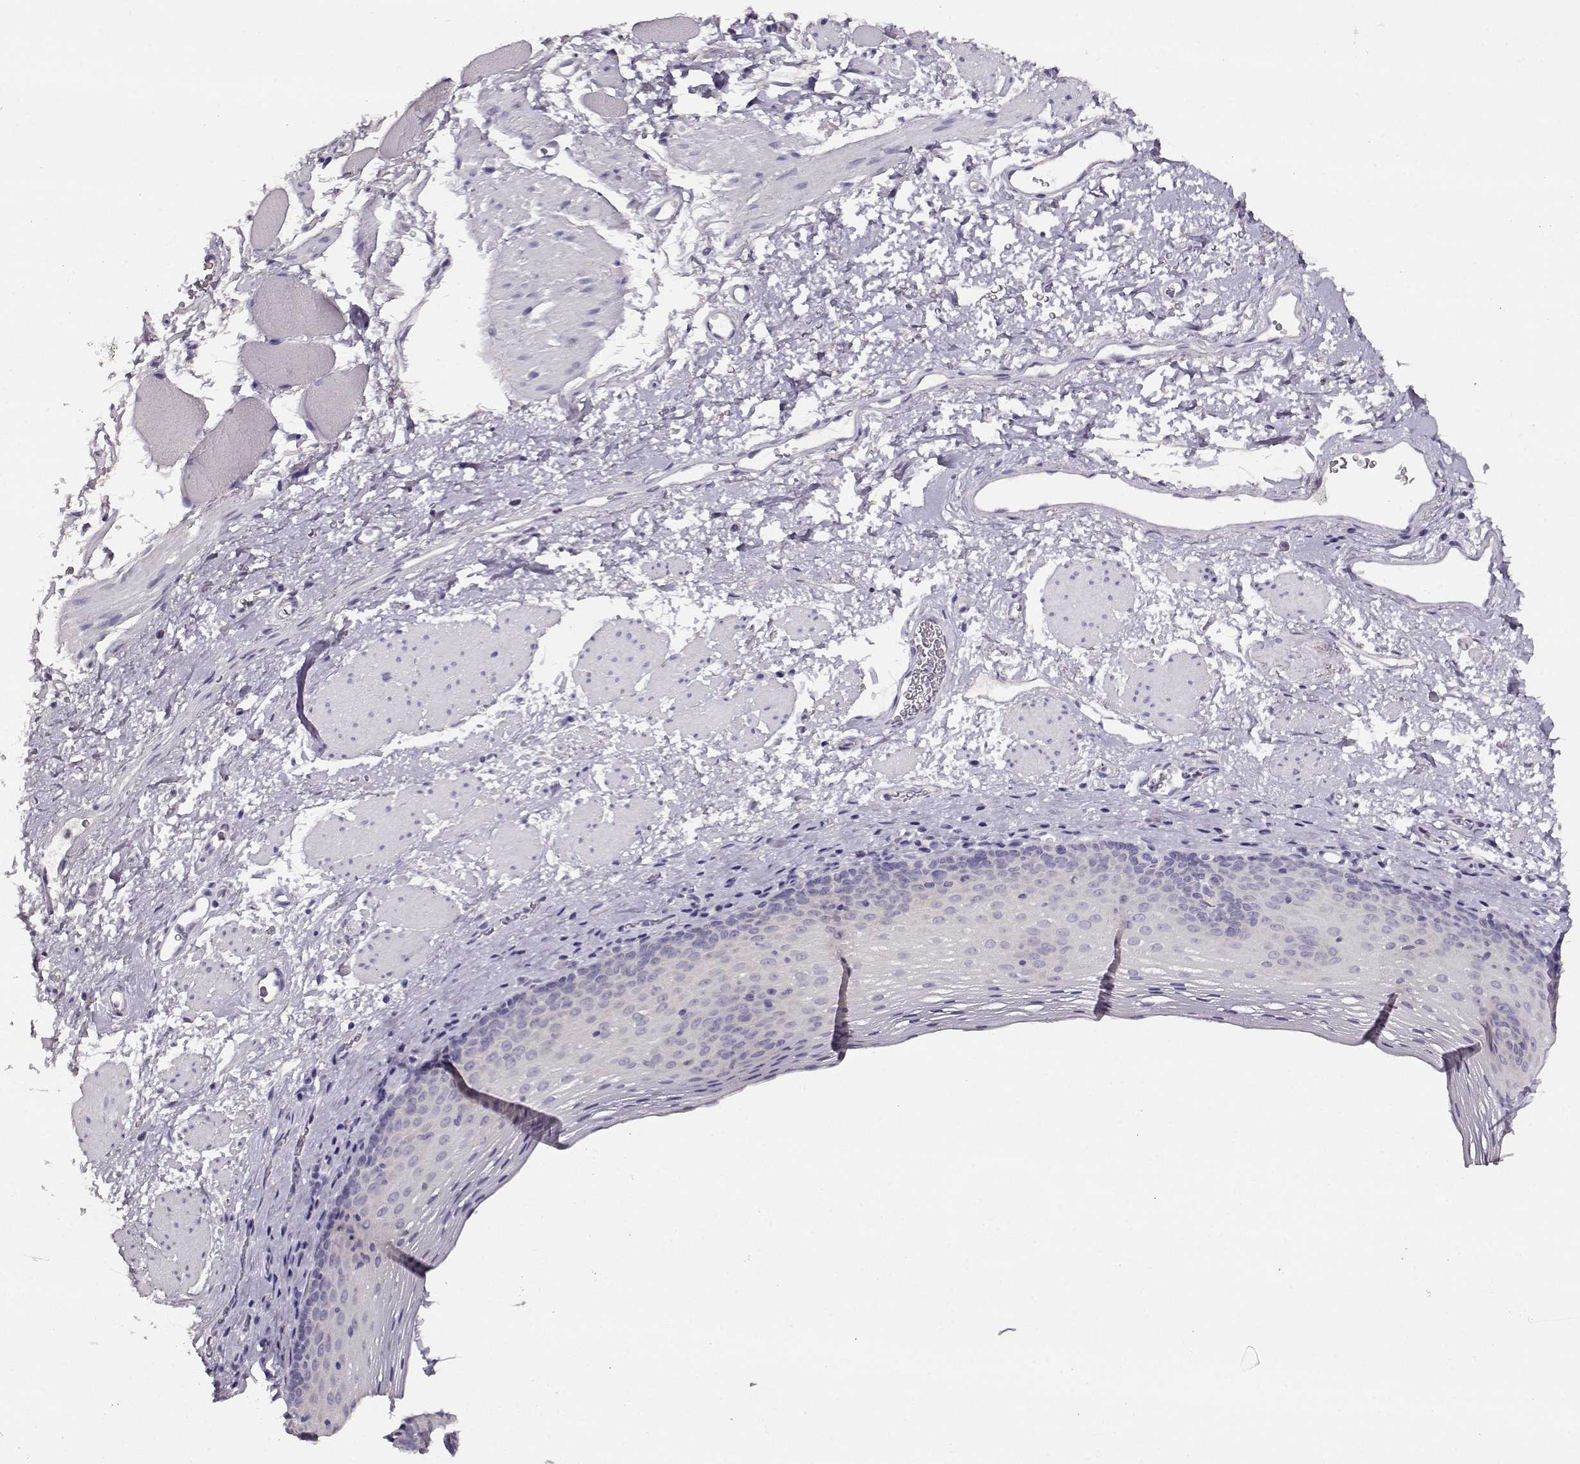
{"staining": {"intensity": "negative", "quantity": "none", "location": "none"}, "tissue": "esophagus", "cell_type": "Squamous epithelial cells", "image_type": "normal", "snomed": [{"axis": "morphology", "description": "Normal tissue, NOS"}, {"axis": "topography", "description": "Esophagus"}], "caption": "Normal esophagus was stained to show a protein in brown. There is no significant expression in squamous epithelial cells. (Brightfield microscopy of DAB immunohistochemistry at high magnification).", "gene": "NDRG4", "patient": {"sex": "female", "age": 68}}